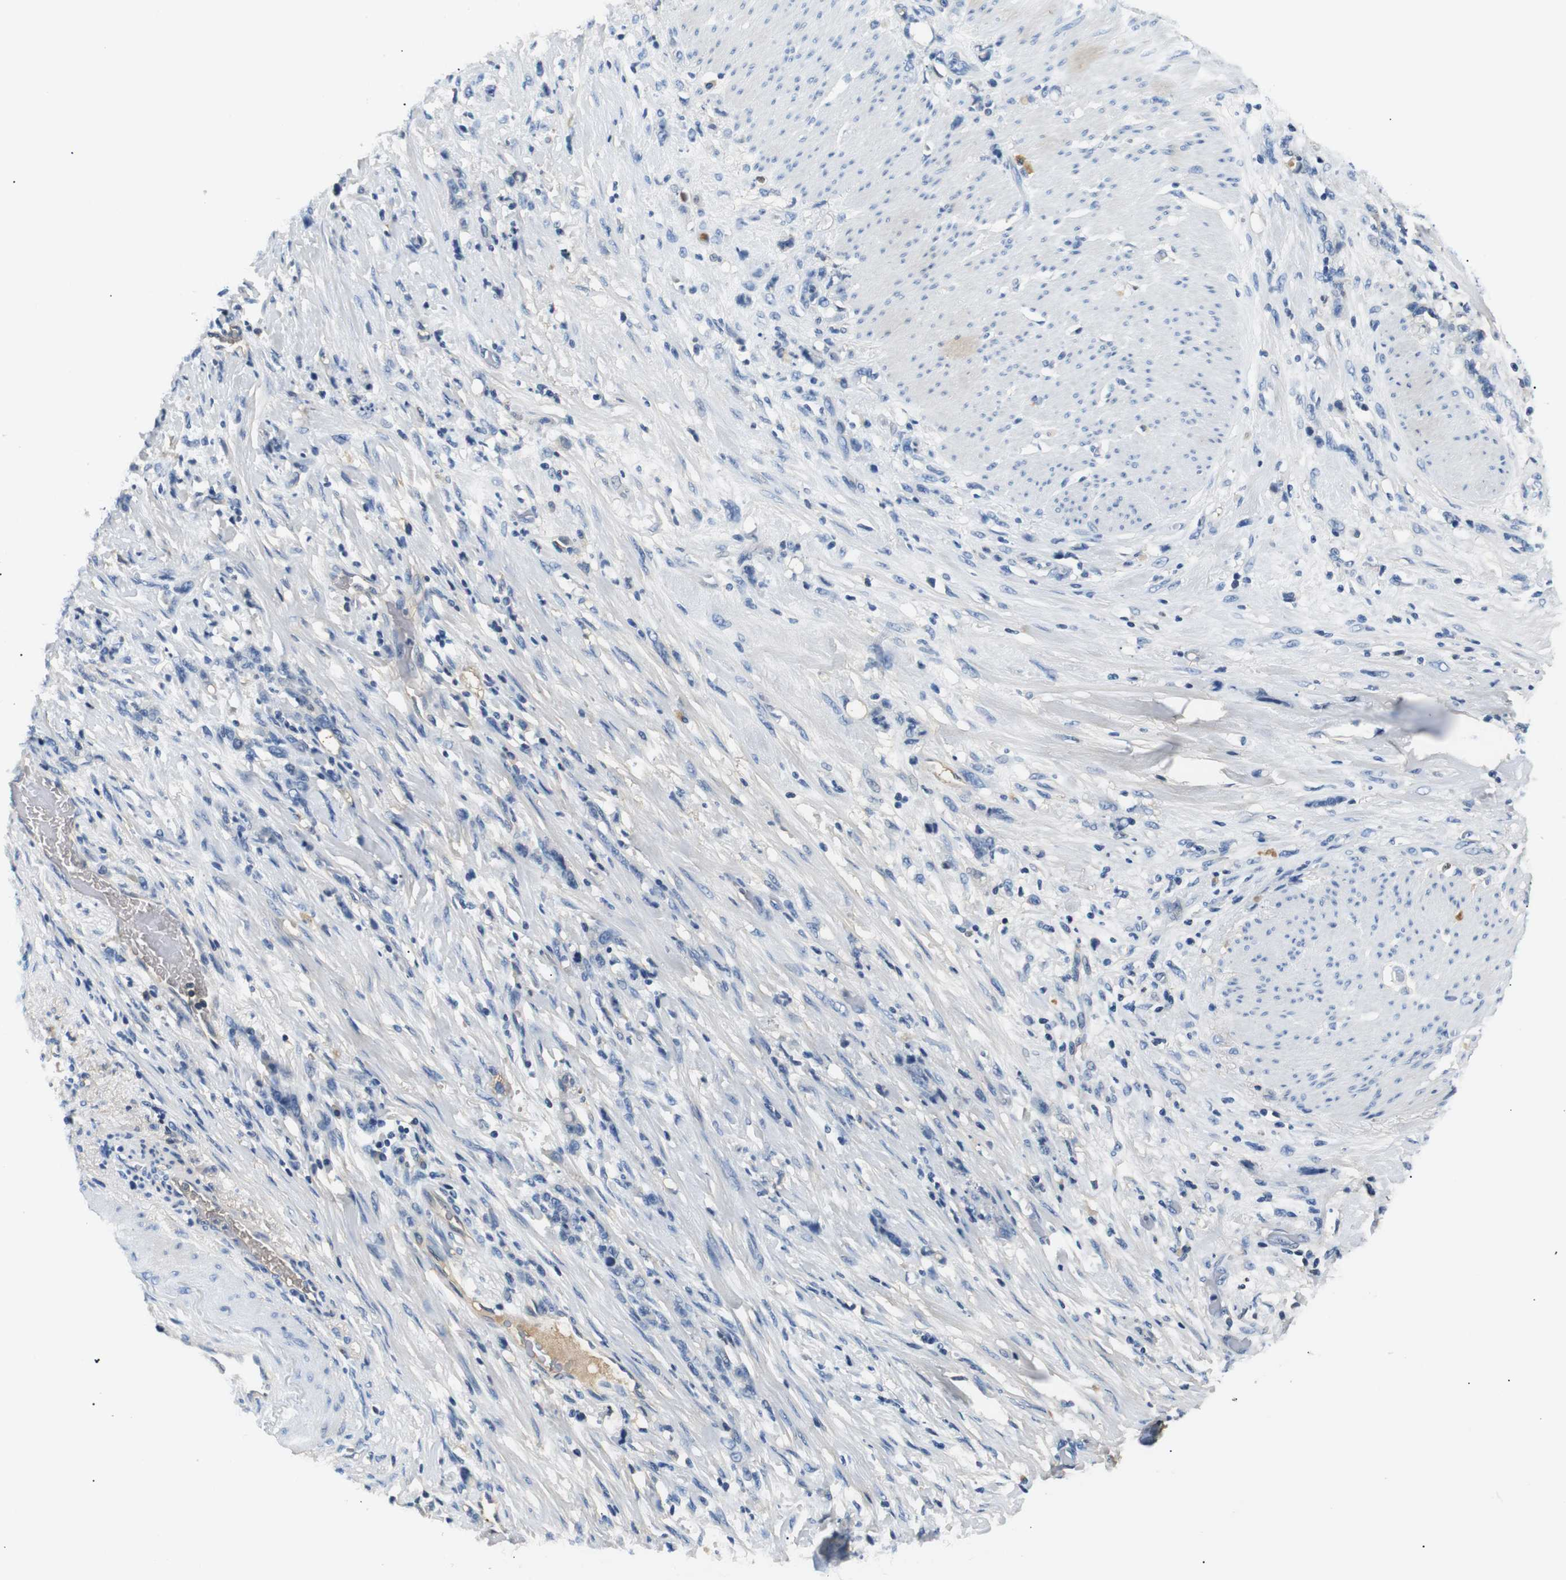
{"staining": {"intensity": "negative", "quantity": "none", "location": "none"}, "tissue": "stomach cancer", "cell_type": "Tumor cells", "image_type": "cancer", "snomed": [{"axis": "morphology", "description": "Adenocarcinoma, NOS"}, {"axis": "topography", "description": "Stomach, lower"}], "caption": "Tumor cells are negative for brown protein staining in stomach cancer.", "gene": "LHCGR", "patient": {"sex": "male", "age": 88}}